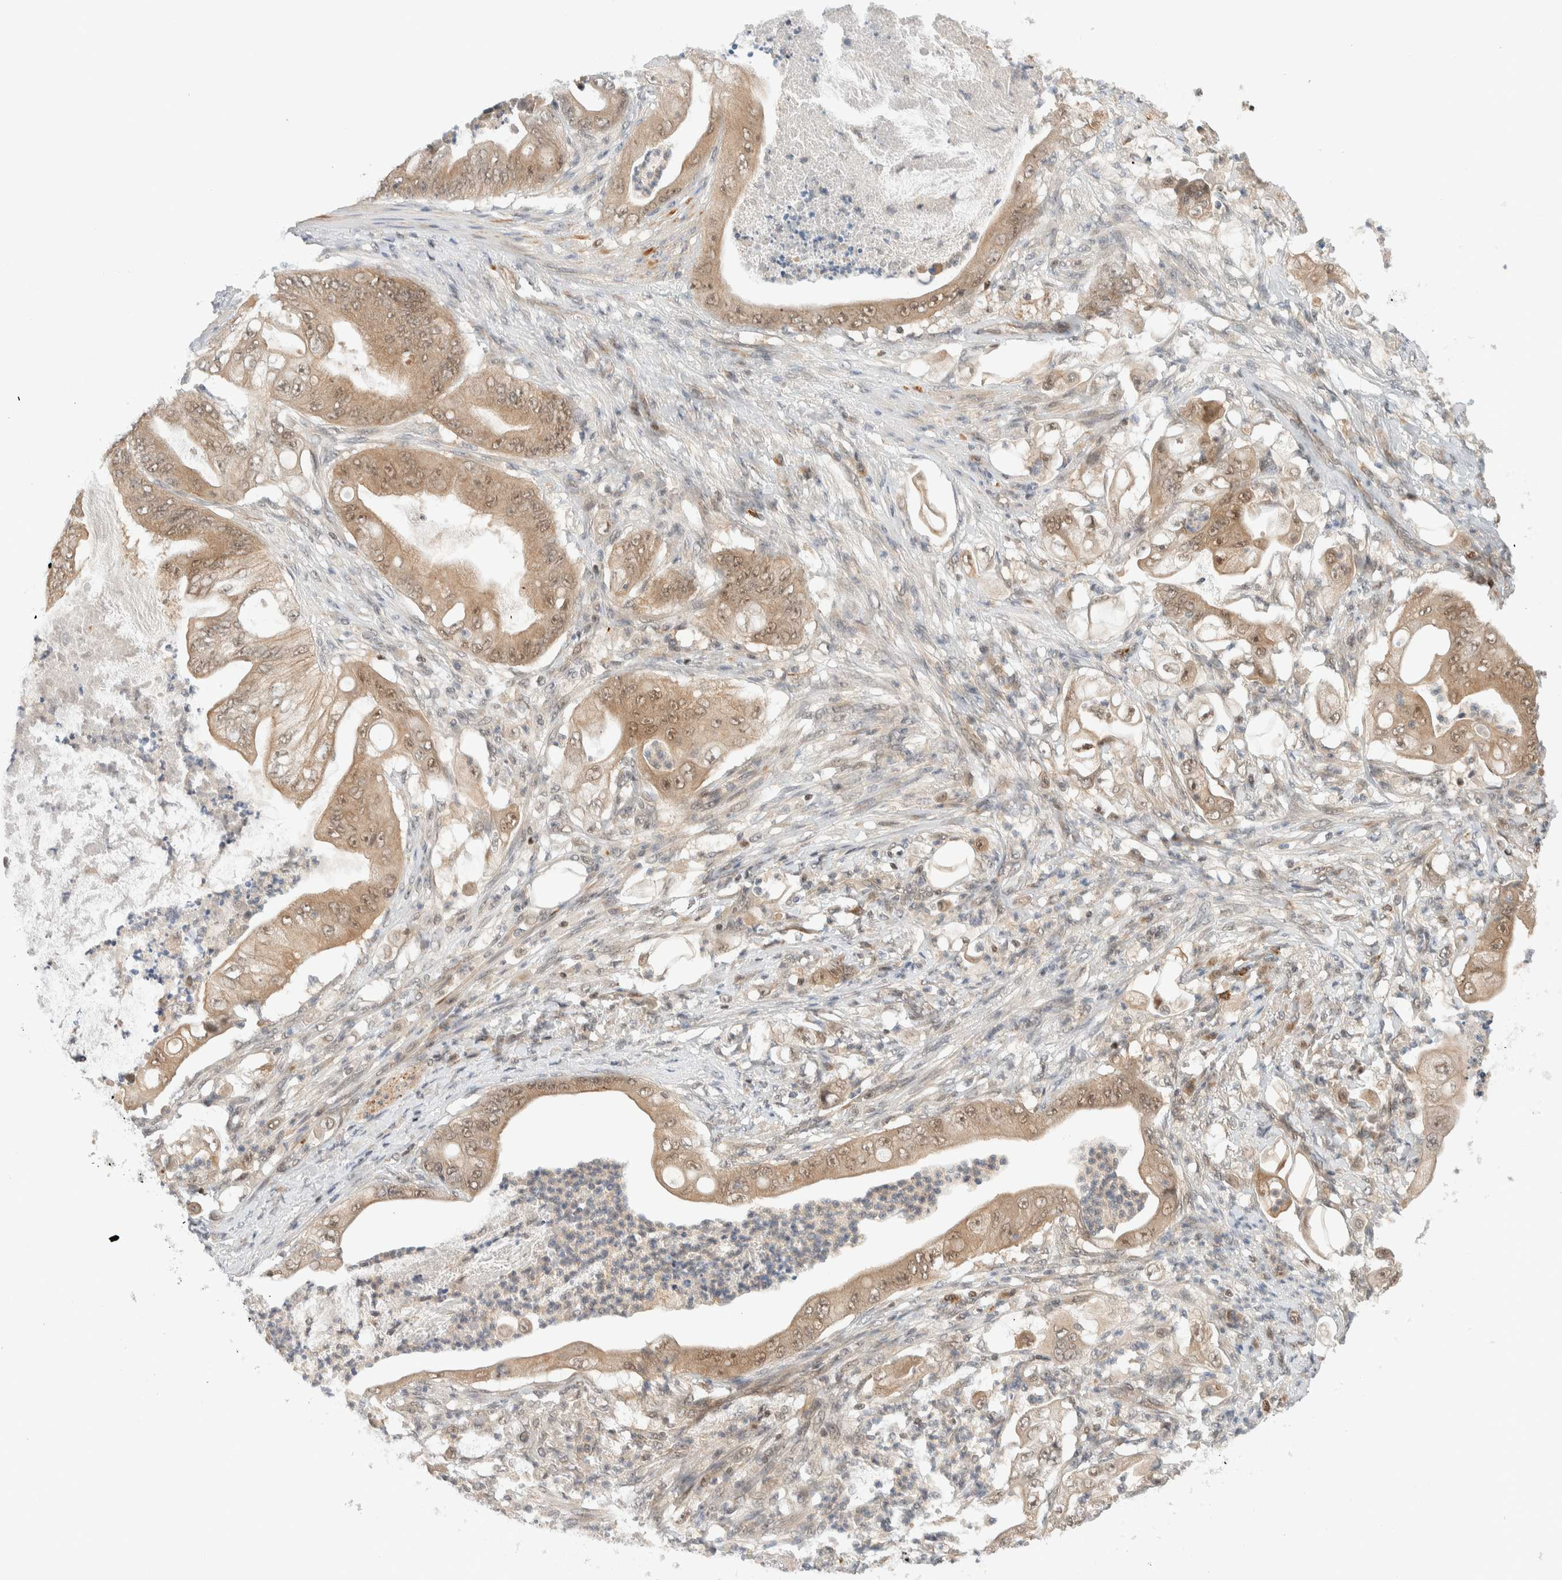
{"staining": {"intensity": "weak", "quantity": ">75%", "location": "cytoplasmic/membranous,nuclear"}, "tissue": "stomach cancer", "cell_type": "Tumor cells", "image_type": "cancer", "snomed": [{"axis": "morphology", "description": "Adenocarcinoma, NOS"}, {"axis": "topography", "description": "Stomach"}], "caption": "This micrograph reveals IHC staining of human stomach adenocarcinoma, with low weak cytoplasmic/membranous and nuclear staining in approximately >75% of tumor cells.", "gene": "C8orf76", "patient": {"sex": "female", "age": 73}}